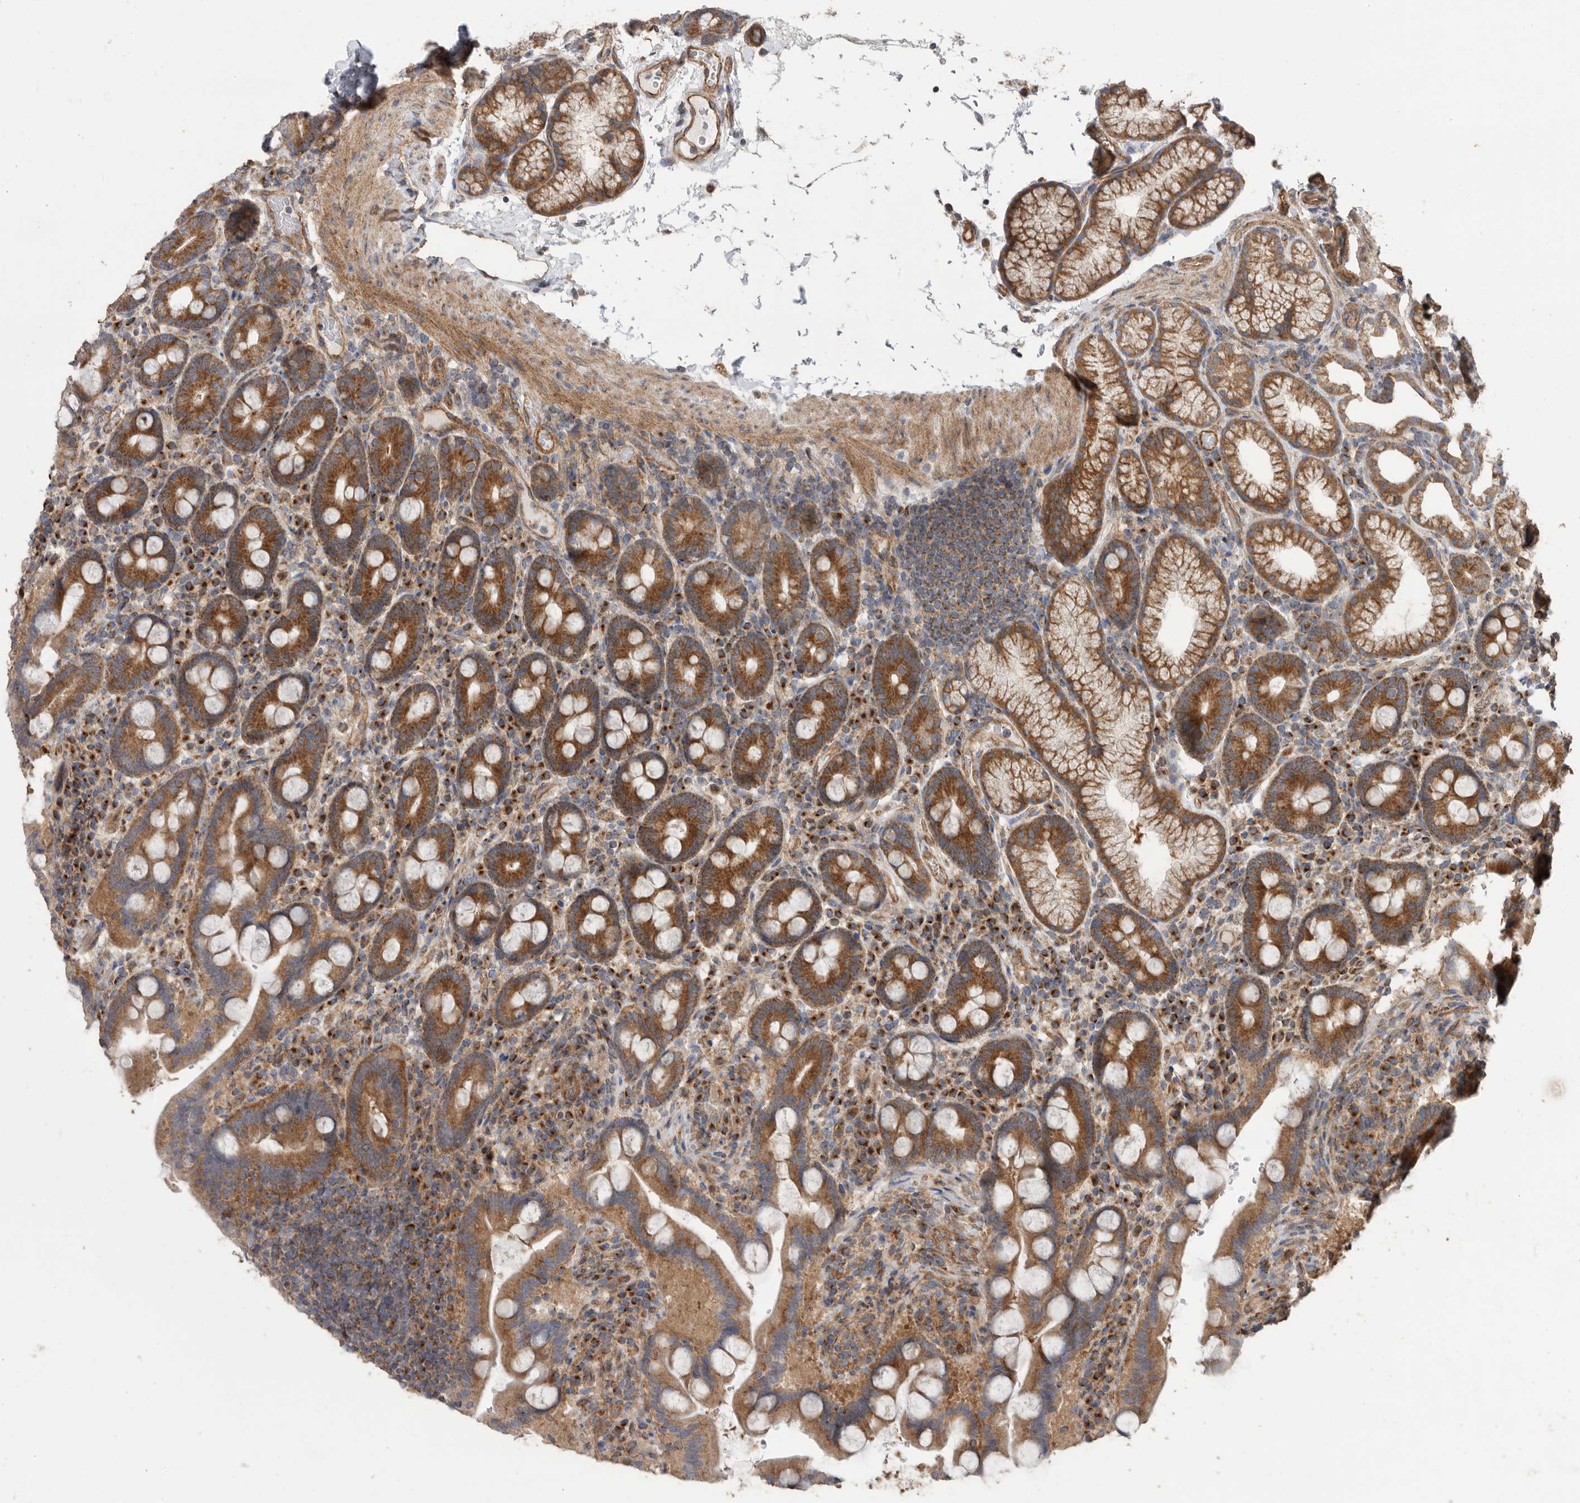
{"staining": {"intensity": "strong", "quantity": "25%-75%", "location": "cytoplasmic/membranous"}, "tissue": "duodenum", "cell_type": "Glandular cells", "image_type": "normal", "snomed": [{"axis": "morphology", "description": "Normal tissue, NOS"}, {"axis": "topography", "description": "Duodenum"}], "caption": "The histopathology image exhibits immunohistochemical staining of normal duodenum. There is strong cytoplasmic/membranous positivity is present in about 25%-75% of glandular cells.", "gene": "PODXL2", "patient": {"sex": "male", "age": 54}}